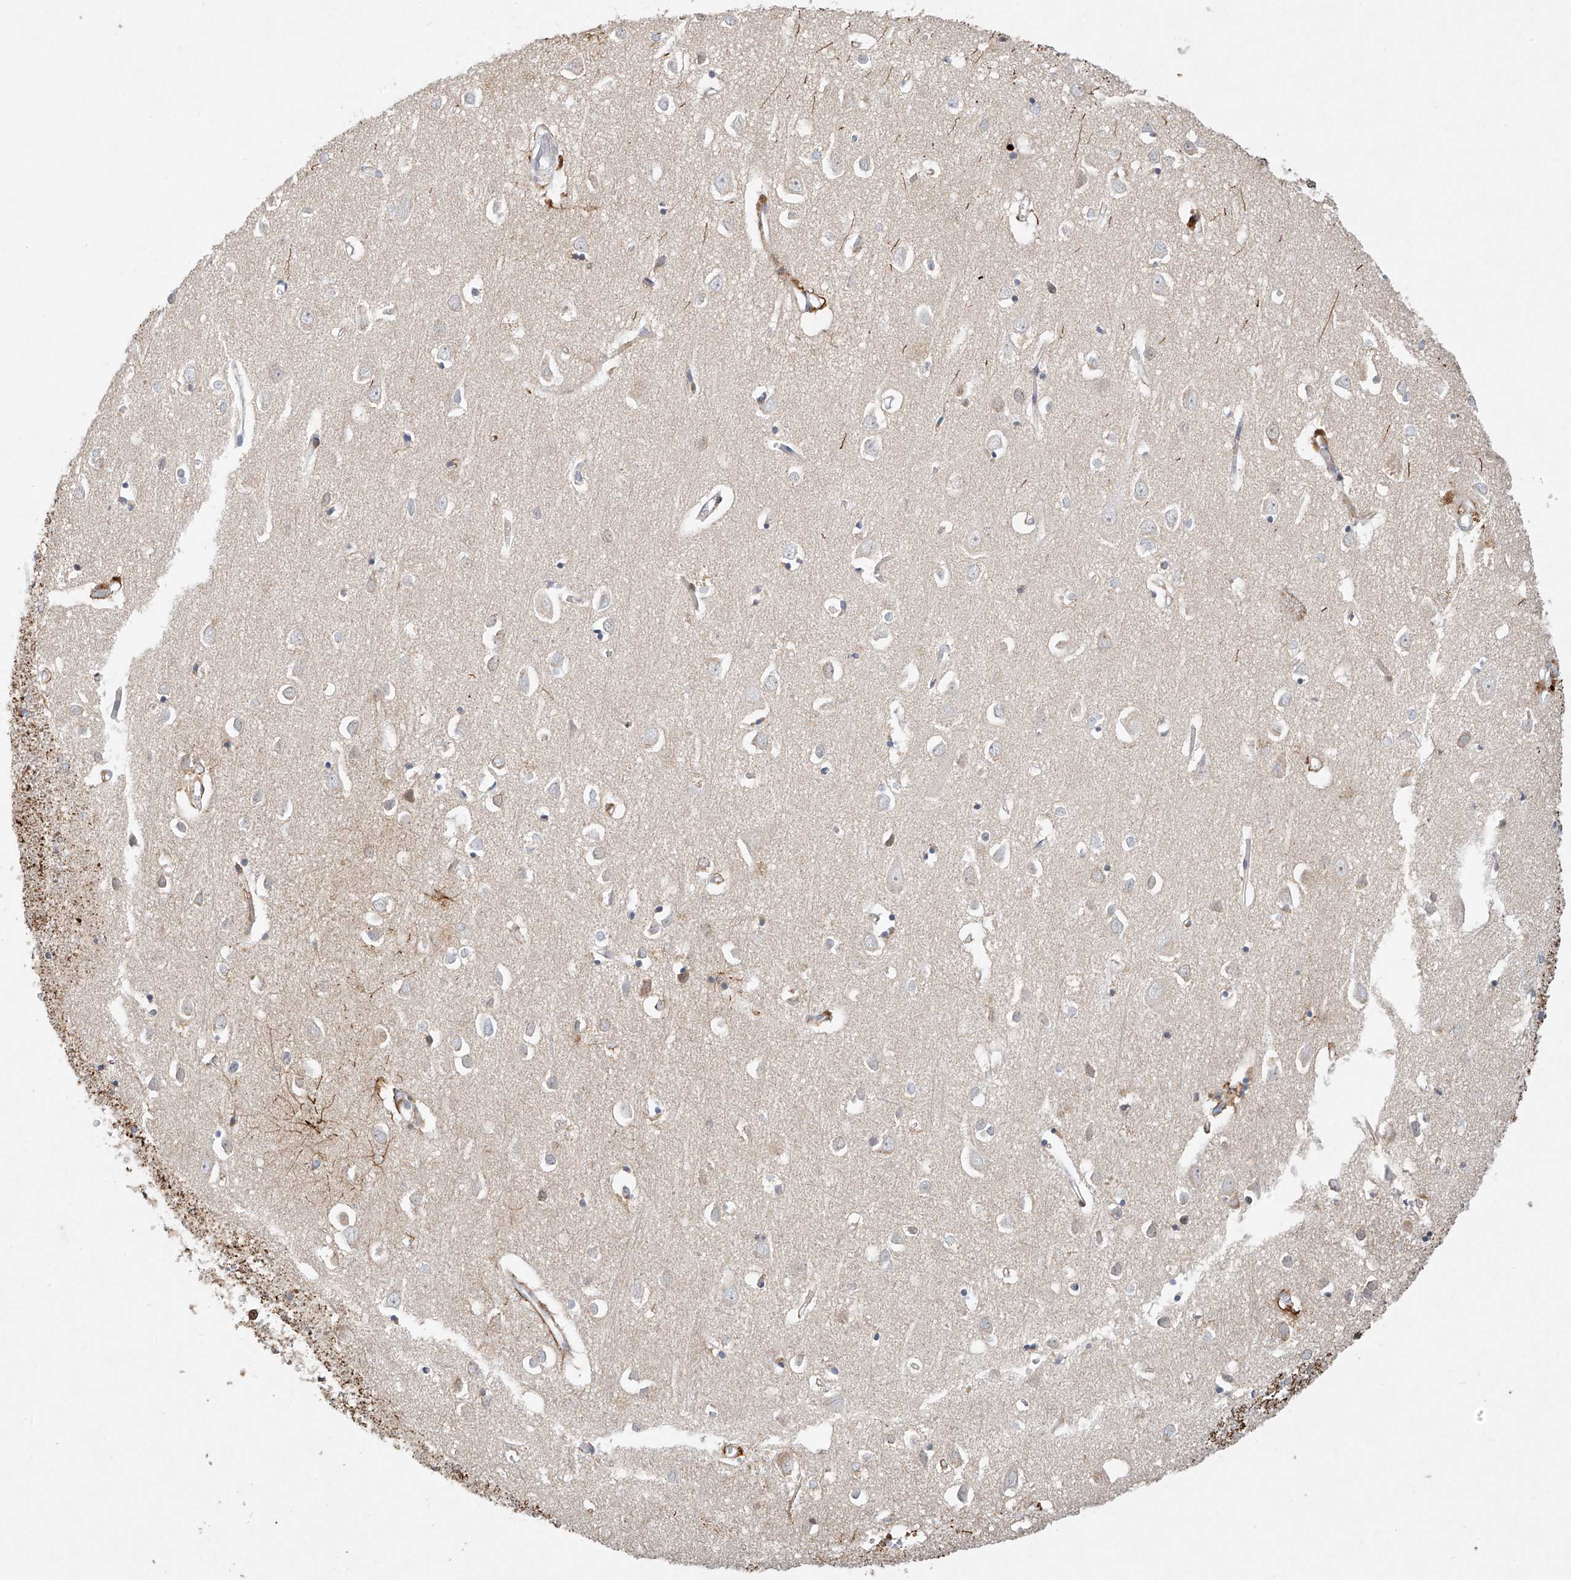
{"staining": {"intensity": "weak", "quantity": "25%-75%", "location": "cytoplasmic/membranous"}, "tissue": "cerebral cortex", "cell_type": "Endothelial cells", "image_type": "normal", "snomed": [{"axis": "morphology", "description": "Normal tissue, NOS"}, {"axis": "topography", "description": "Cerebral cortex"}], "caption": "The histopathology image displays immunohistochemical staining of unremarkable cerebral cortex. There is weak cytoplasmic/membranous staining is seen in about 25%-75% of endothelial cells.", "gene": "TASP1", "patient": {"sex": "female", "age": 64}}